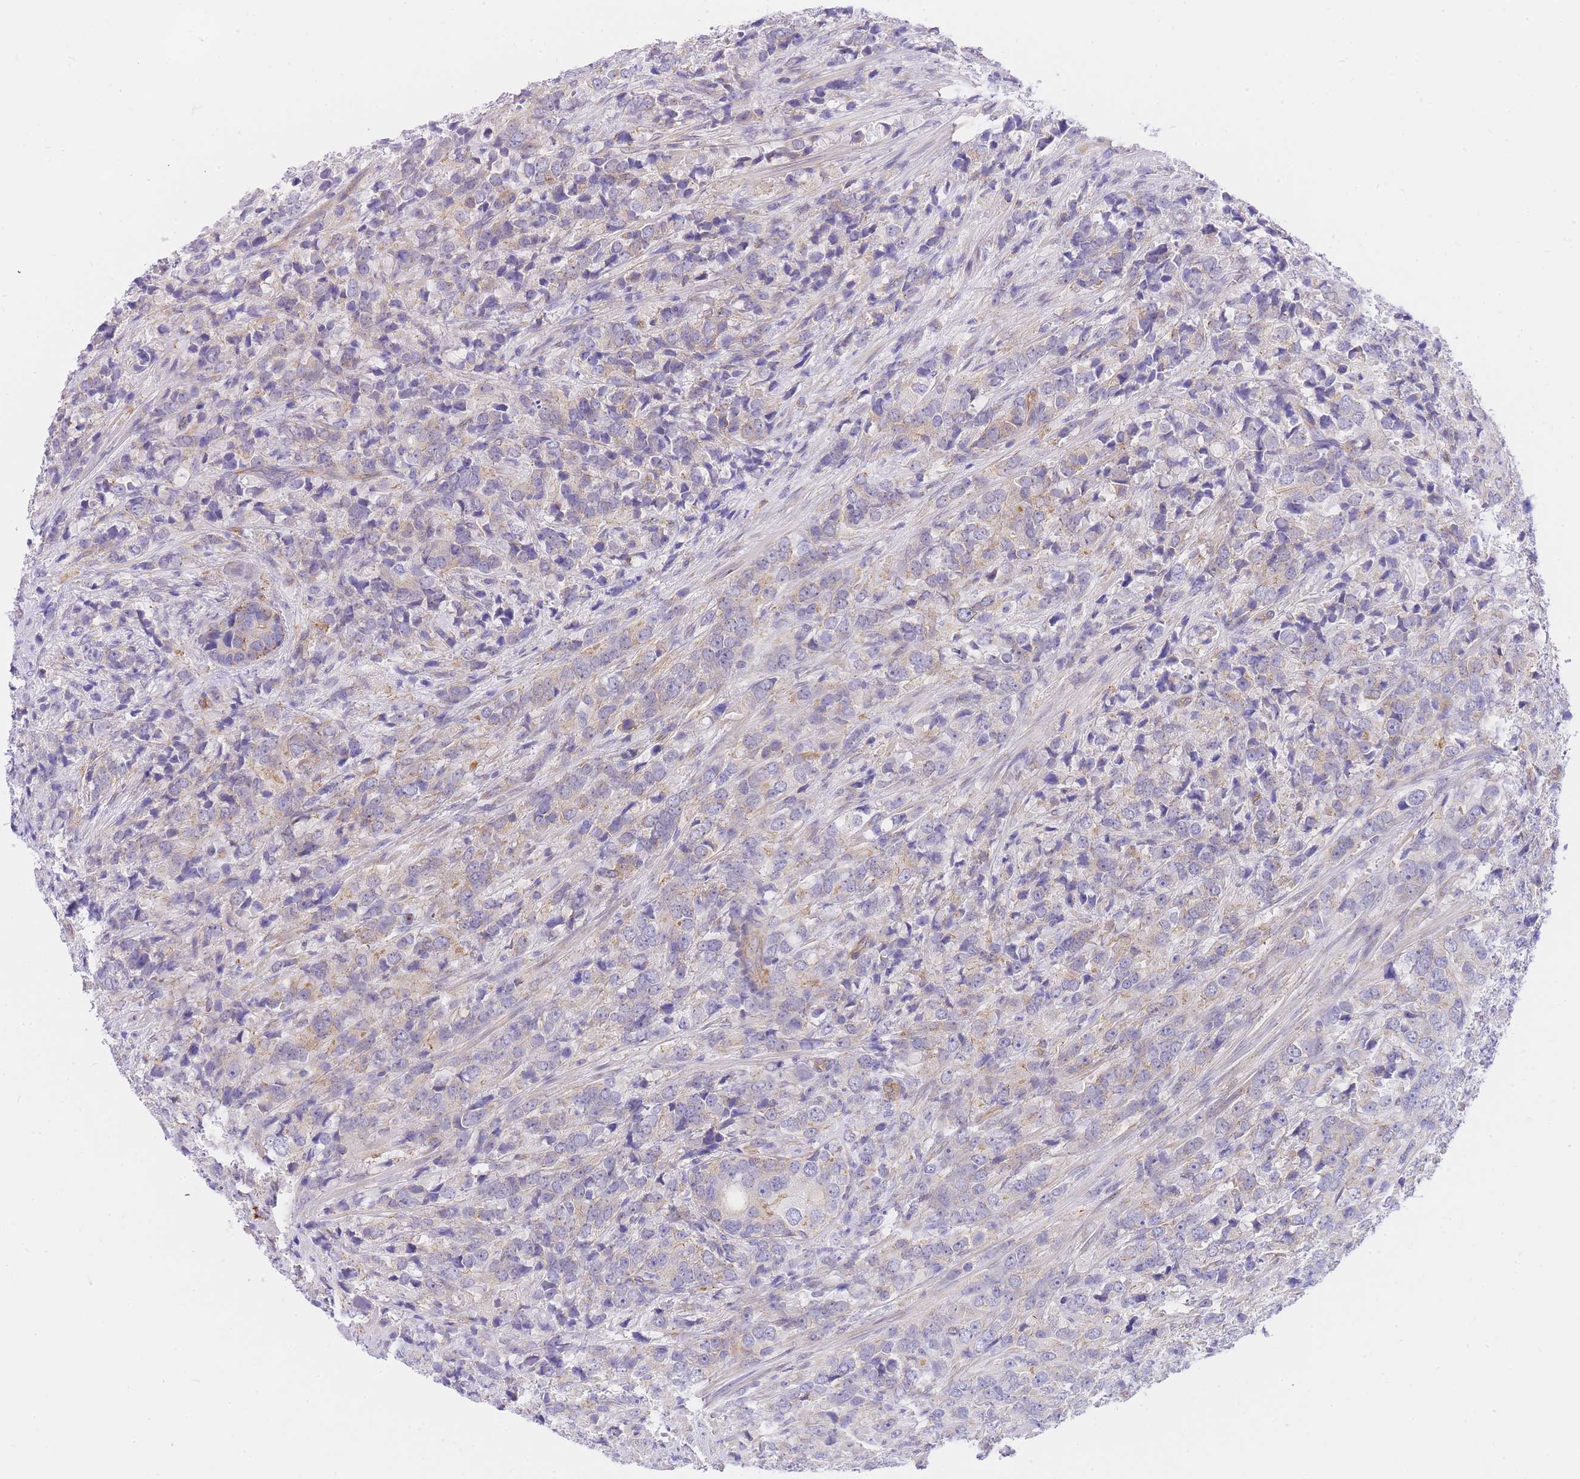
{"staining": {"intensity": "negative", "quantity": "none", "location": "none"}, "tissue": "prostate cancer", "cell_type": "Tumor cells", "image_type": "cancer", "snomed": [{"axis": "morphology", "description": "Adenocarcinoma, High grade"}, {"axis": "topography", "description": "Prostate"}], "caption": "Immunohistochemistry histopathology image of prostate cancer (high-grade adenocarcinoma) stained for a protein (brown), which shows no expression in tumor cells.", "gene": "SRSF12", "patient": {"sex": "male", "age": 62}}